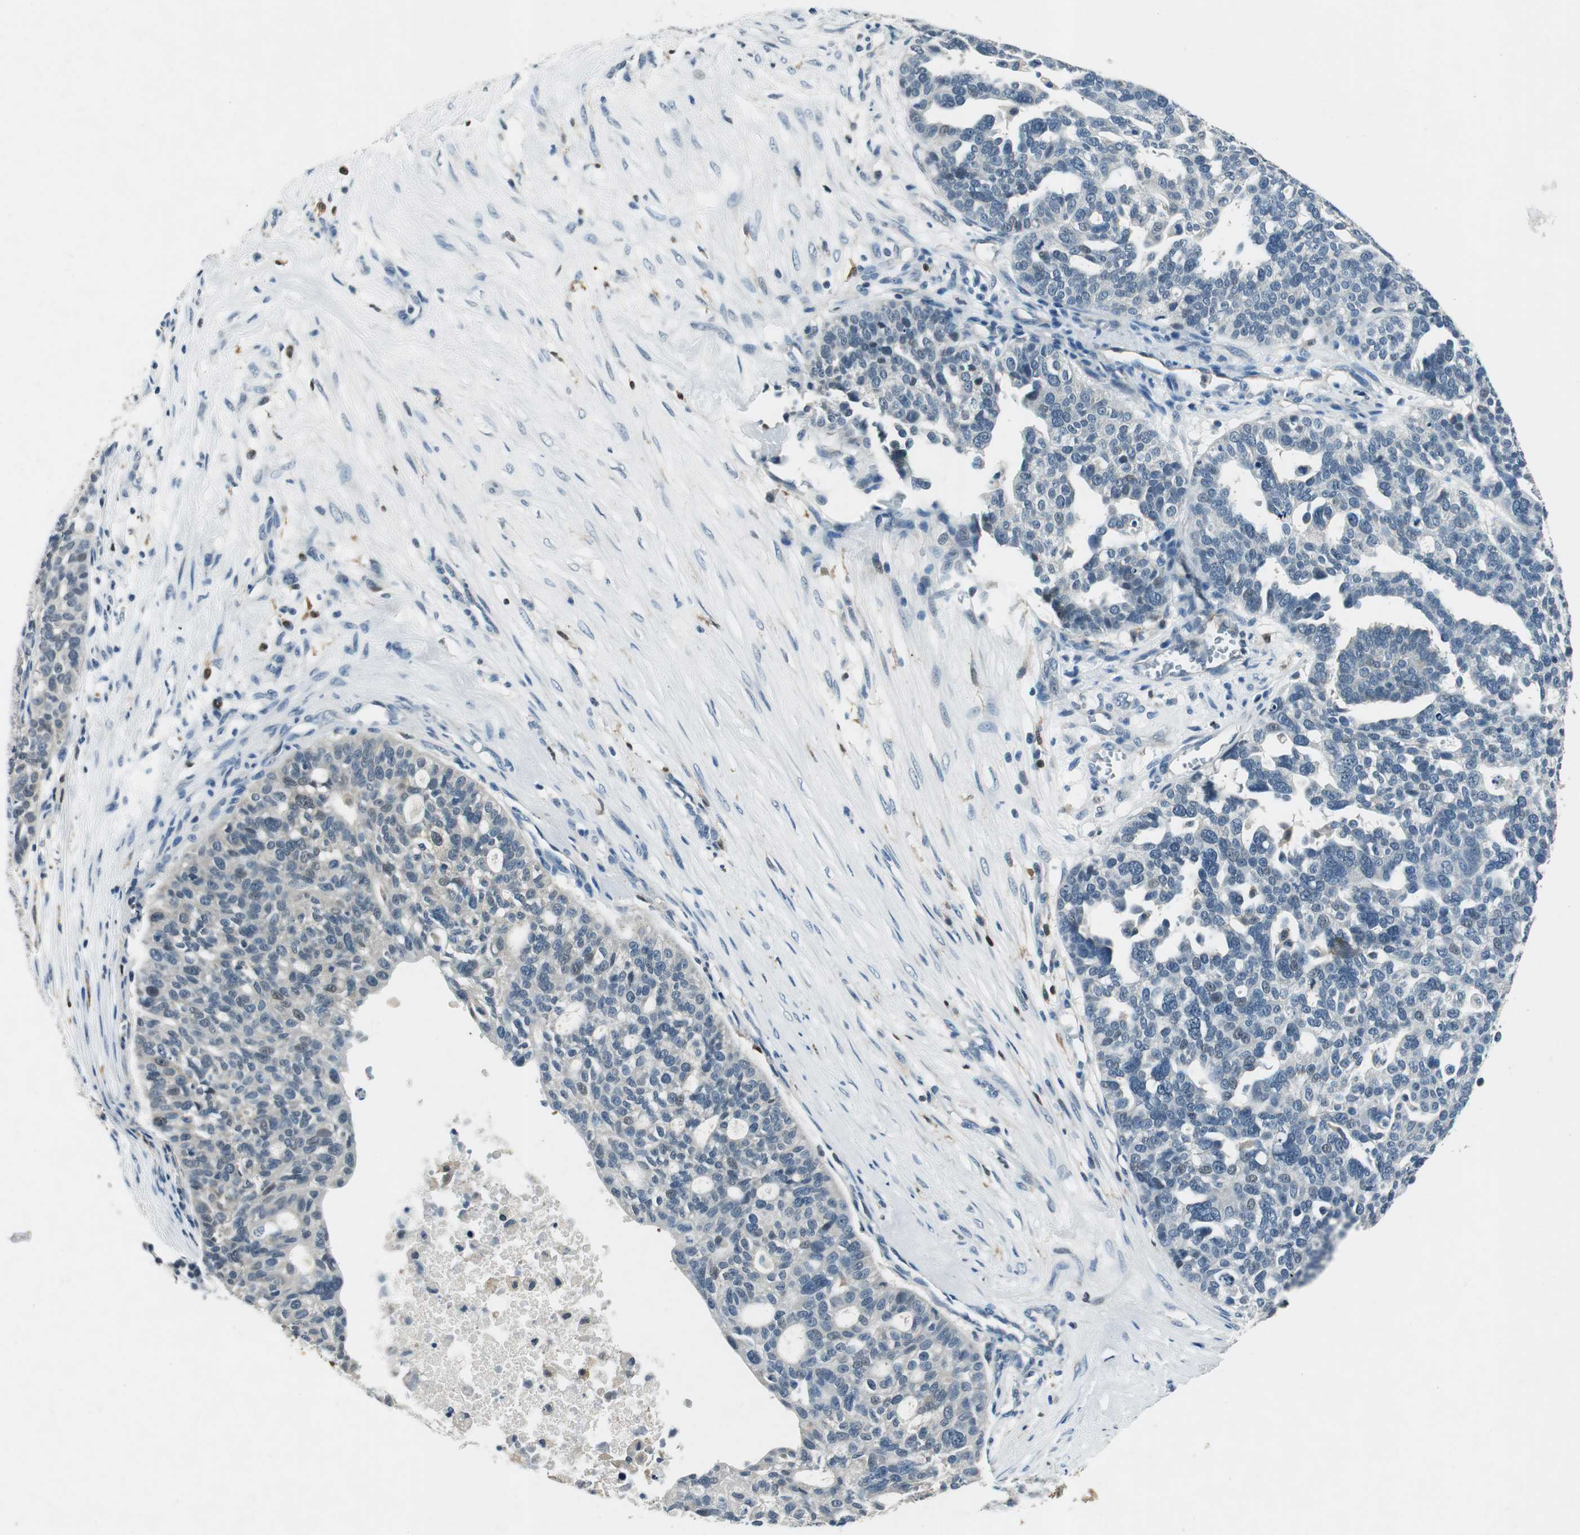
{"staining": {"intensity": "negative", "quantity": "none", "location": "none"}, "tissue": "ovarian cancer", "cell_type": "Tumor cells", "image_type": "cancer", "snomed": [{"axis": "morphology", "description": "Cystadenocarcinoma, serous, NOS"}, {"axis": "topography", "description": "Ovary"}], "caption": "There is no significant positivity in tumor cells of ovarian cancer.", "gene": "ME1", "patient": {"sex": "female", "age": 59}}